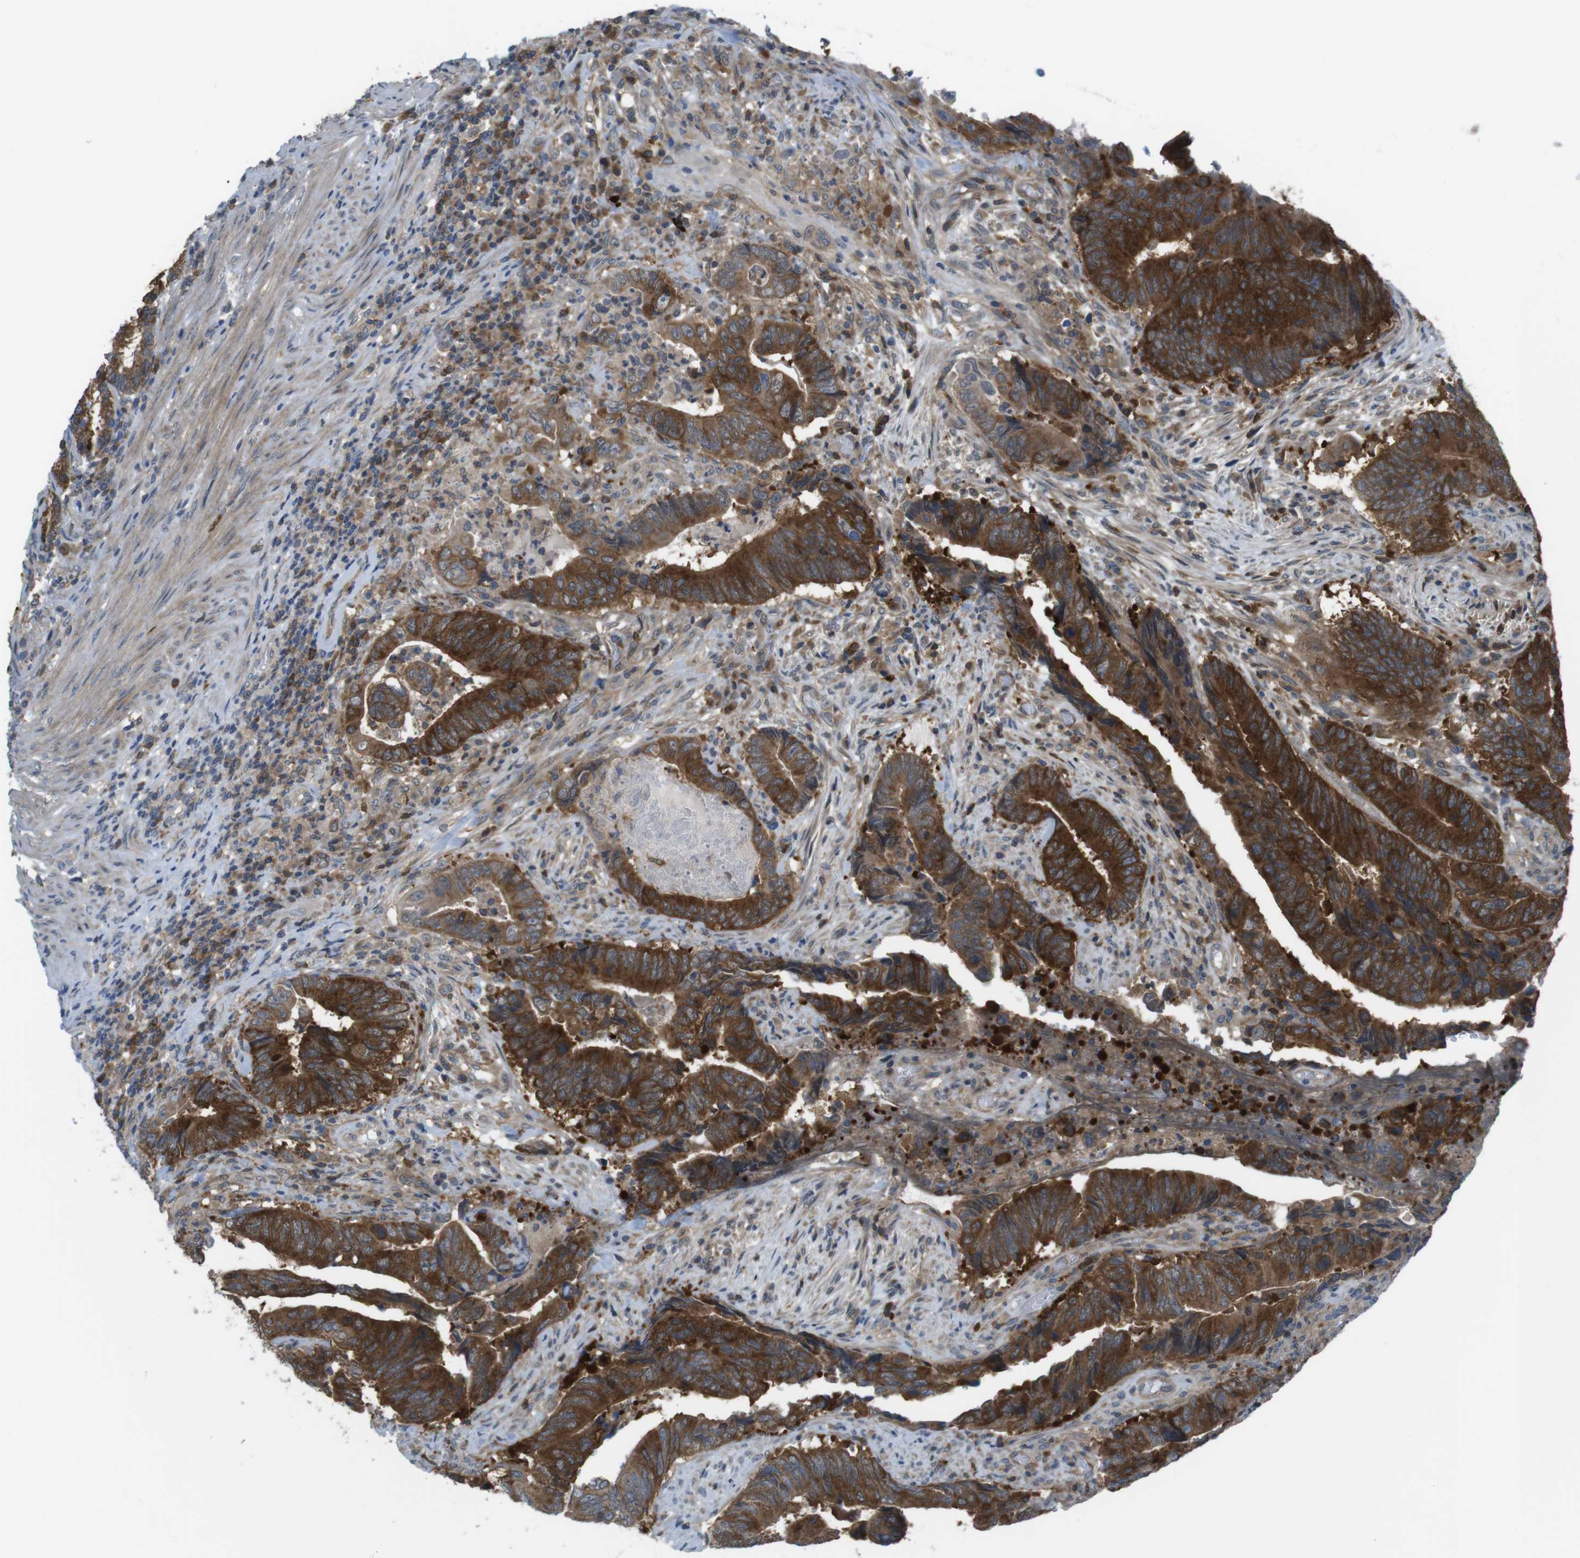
{"staining": {"intensity": "strong", "quantity": ">75%", "location": "cytoplasmic/membranous"}, "tissue": "colorectal cancer", "cell_type": "Tumor cells", "image_type": "cancer", "snomed": [{"axis": "morphology", "description": "Normal tissue, NOS"}, {"axis": "morphology", "description": "Adenocarcinoma, NOS"}, {"axis": "topography", "description": "Colon"}], "caption": "Adenocarcinoma (colorectal) stained with a protein marker displays strong staining in tumor cells.", "gene": "MTHFD1", "patient": {"sex": "male", "age": 56}}